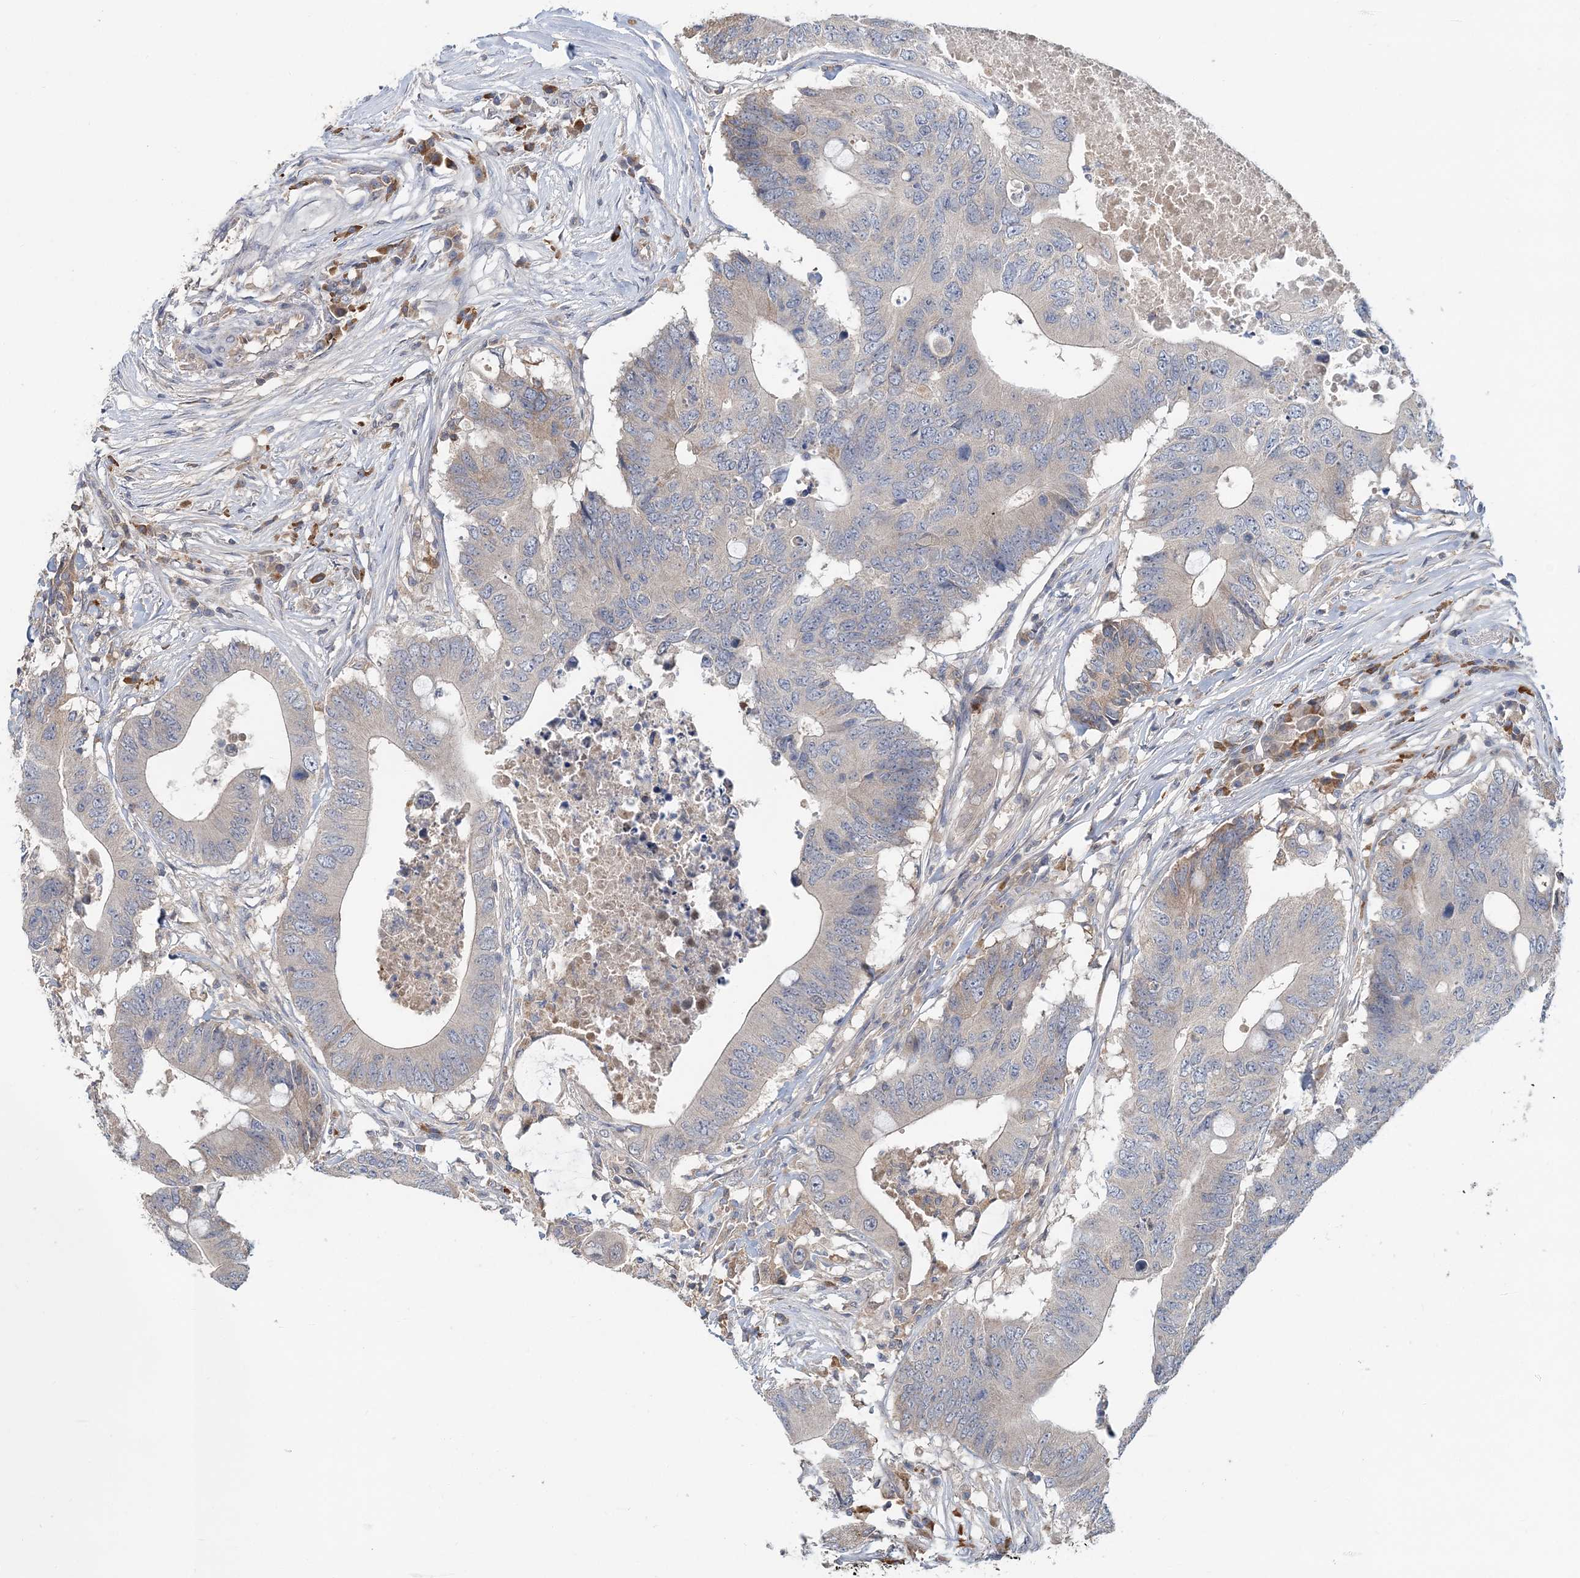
{"staining": {"intensity": "moderate", "quantity": "<25%", "location": "cytoplasmic/membranous"}, "tissue": "colorectal cancer", "cell_type": "Tumor cells", "image_type": "cancer", "snomed": [{"axis": "morphology", "description": "Adenocarcinoma, NOS"}, {"axis": "topography", "description": "Colon"}], "caption": "A low amount of moderate cytoplasmic/membranous positivity is appreciated in about <25% of tumor cells in colorectal cancer (adenocarcinoma) tissue.", "gene": "RNF25", "patient": {"sex": "male", "age": 71}}